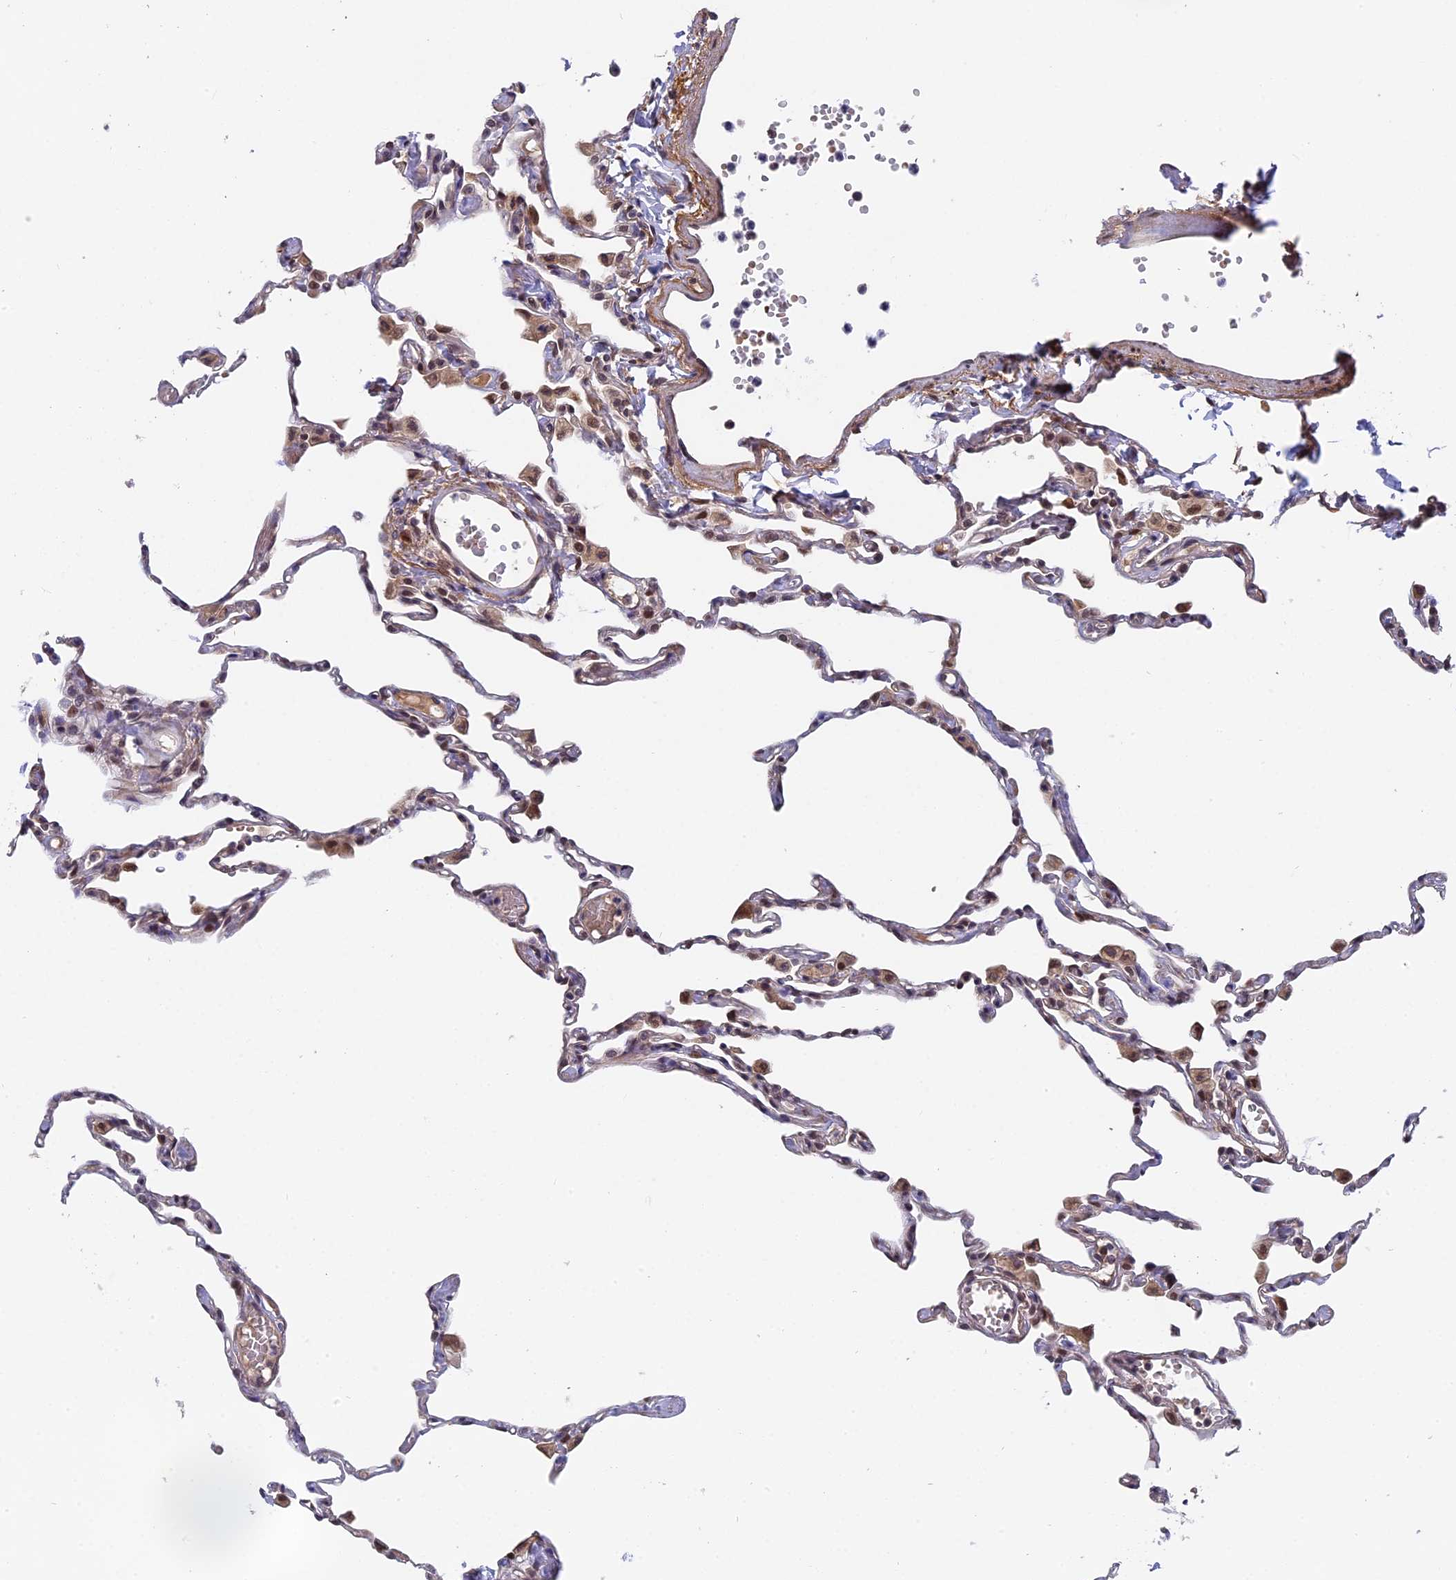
{"staining": {"intensity": "moderate", "quantity": "25%-75%", "location": "nuclear"}, "tissue": "lung", "cell_type": "Alveolar cells", "image_type": "normal", "snomed": [{"axis": "morphology", "description": "Normal tissue, NOS"}, {"axis": "topography", "description": "Lung"}], "caption": "A brown stain shows moderate nuclear positivity of a protein in alveolar cells of normal lung.", "gene": "PYGO1", "patient": {"sex": "female", "age": 49}}